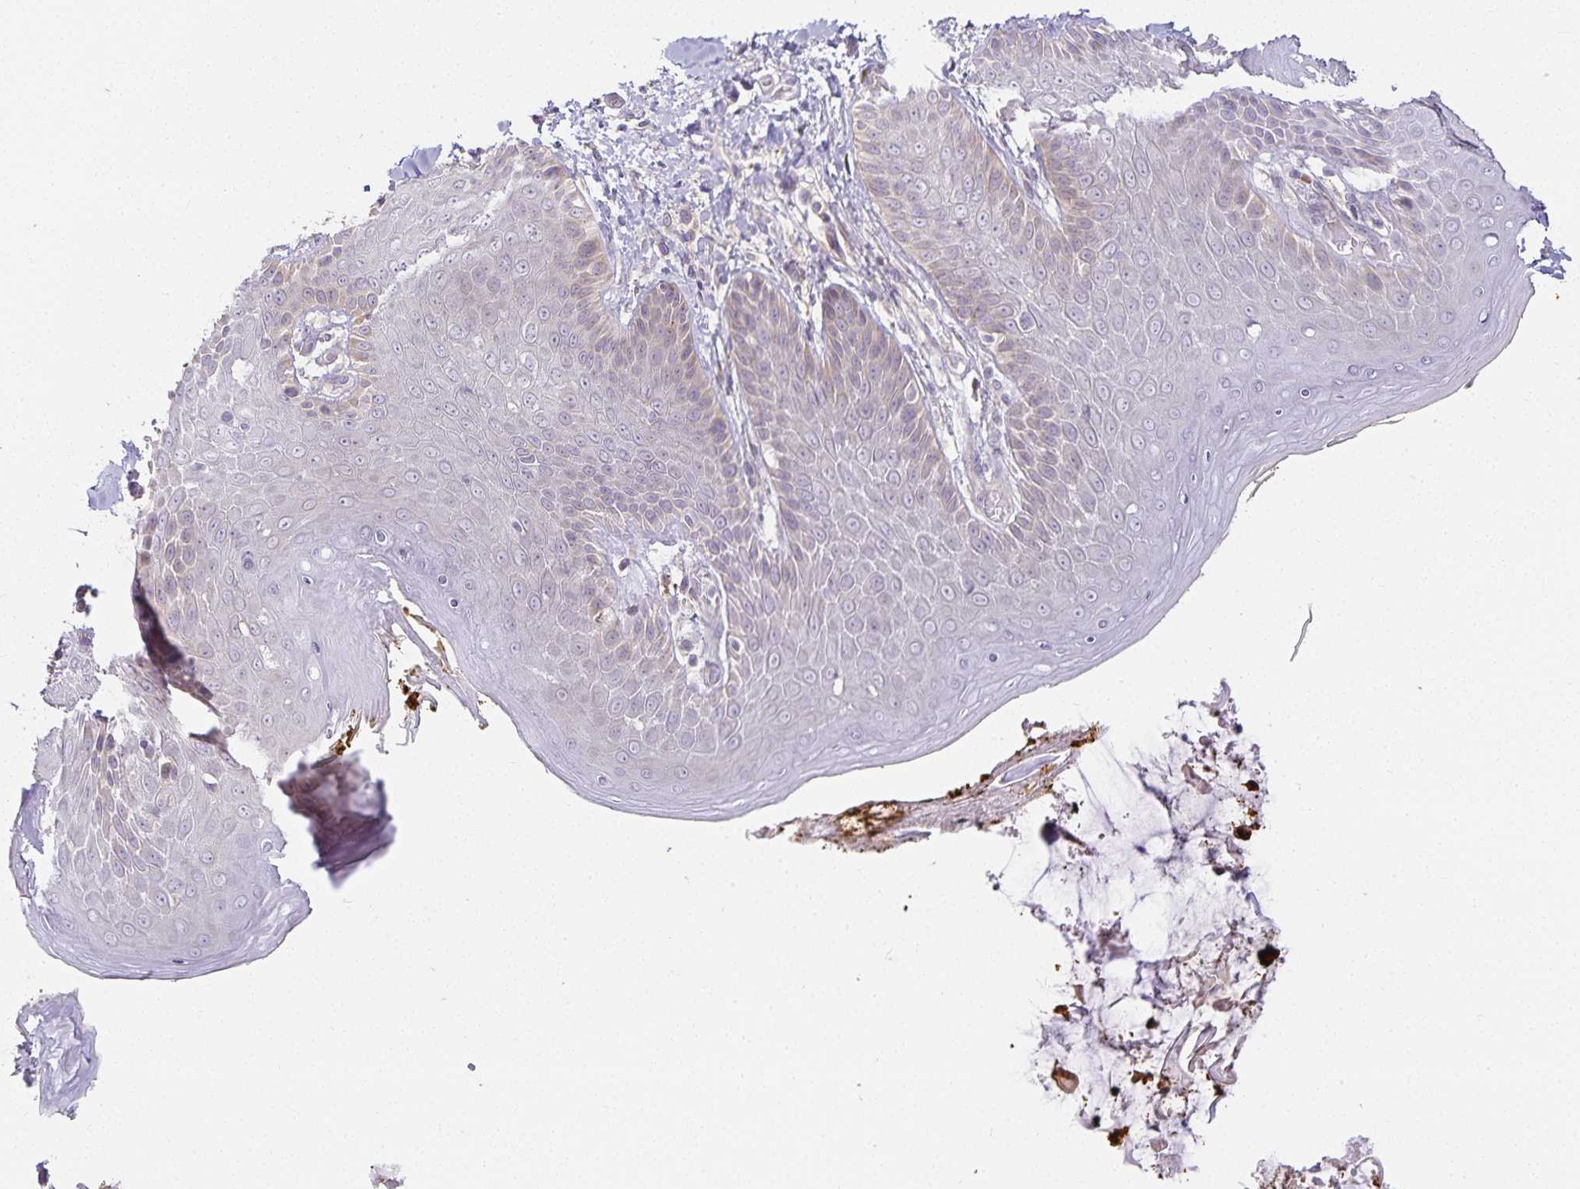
{"staining": {"intensity": "negative", "quantity": "none", "location": "none"}, "tissue": "skin", "cell_type": "Epidermal cells", "image_type": "normal", "snomed": [{"axis": "morphology", "description": "Normal tissue, NOS"}, {"axis": "topography", "description": "Anal"}, {"axis": "topography", "description": "Peripheral nerve tissue"}], "caption": "A high-resolution histopathology image shows IHC staining of normal skin, which shows no significant staining in epidermal cells. (DAB (3,3'-diaminobenzidine) immunohistochemistry with hematoxylin counter stain).", "gene": "GP2", "patient": {"sex": "male", "age": 51}}